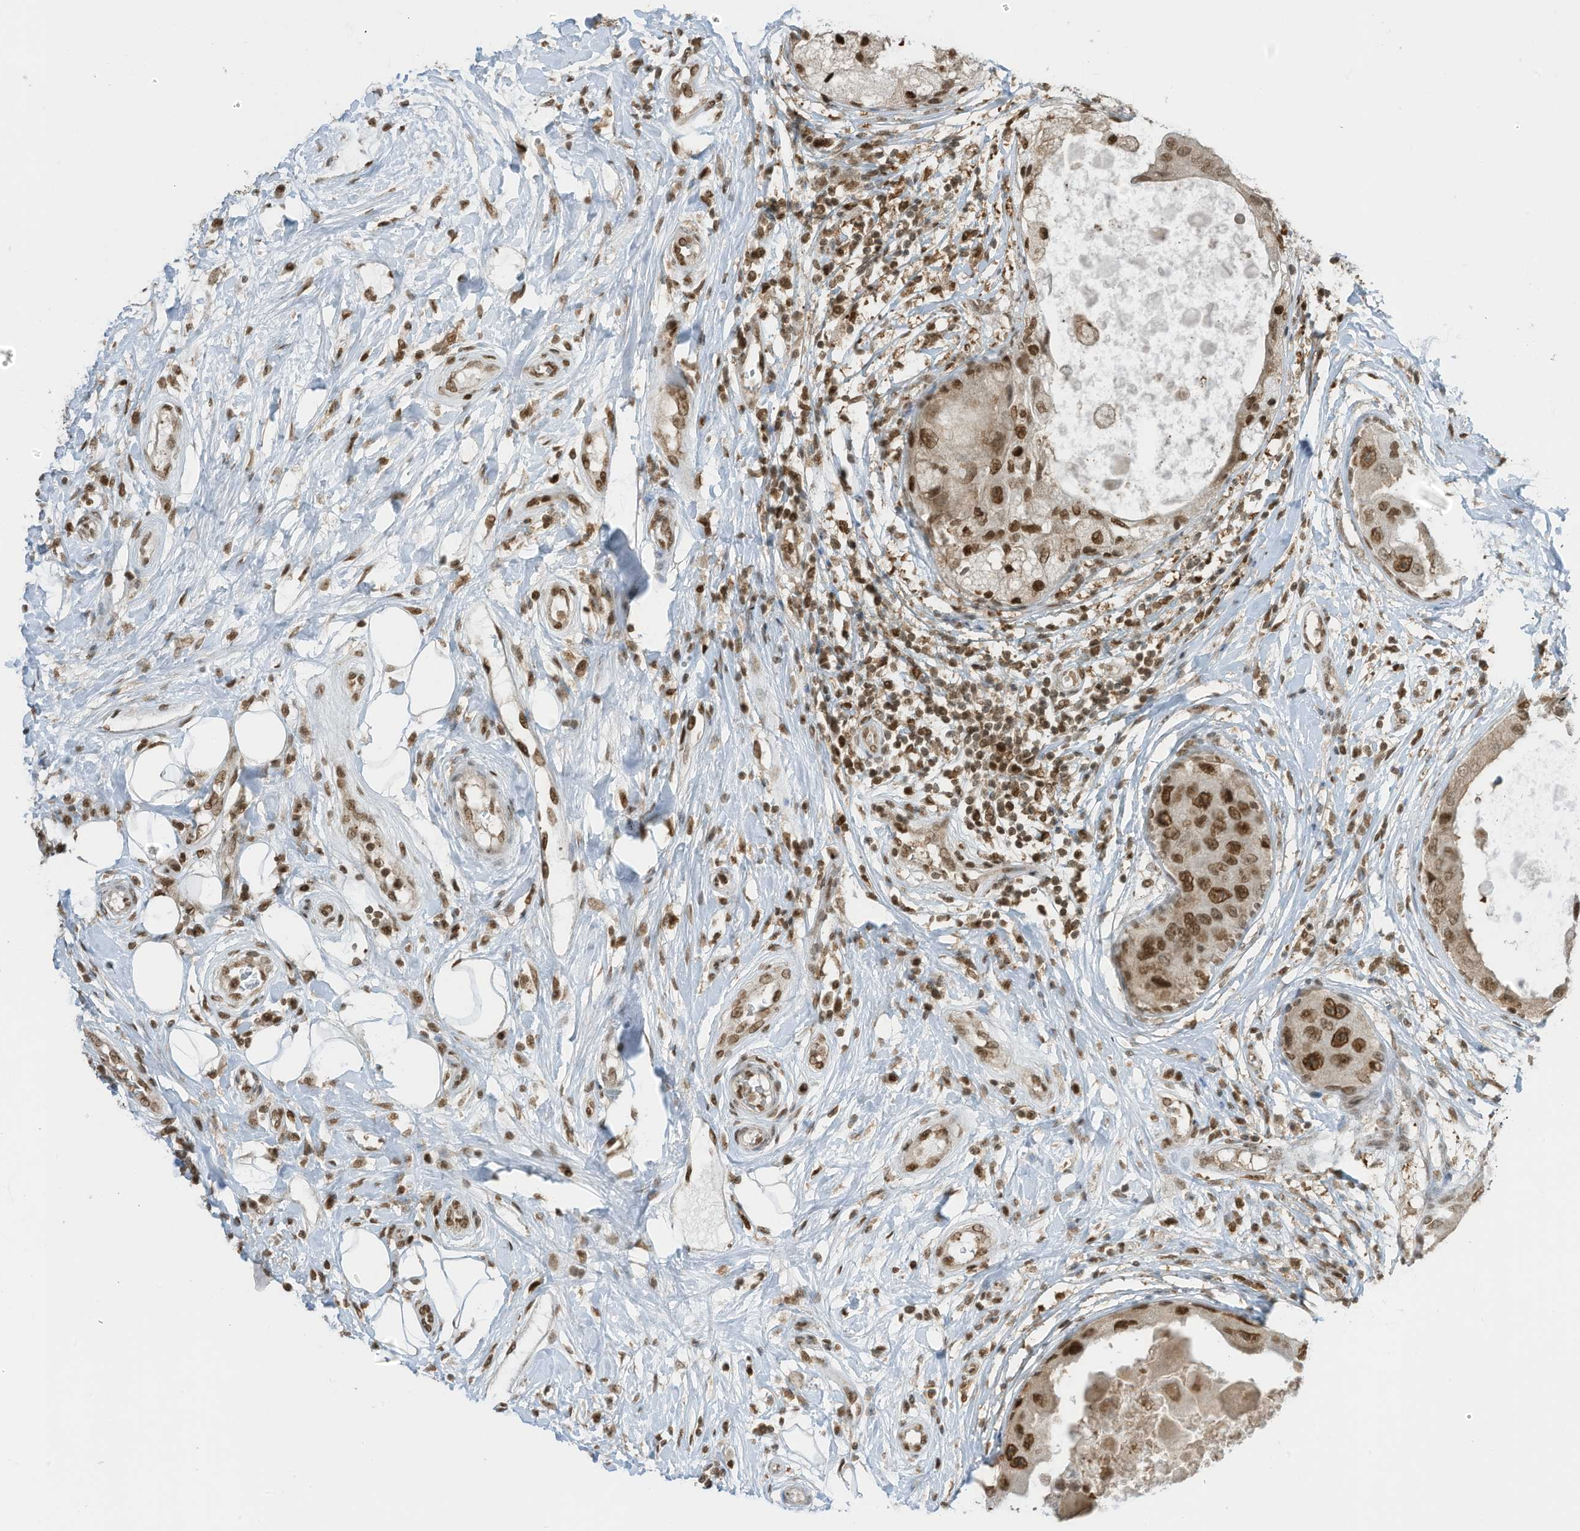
{"staining": {"intensity": "moderate", "quantity": ">75%", "location": "nuclear"}, "tissue": "breast cancer", "cell_type": "Tumor cells", "image_type": "cancer", "snomed": [{"axis": "morphology", "description": "Duct carcinoma"}, {"axis": "topography", "description": "Breast"}], "caption": "Protein expression analysis of human intraductal carcinoma (breast) reveals moderate nuclear positivity in approximately >75% of tumor cells. Using DAB (brown) and hematoxylin (blue) stains, captured at high magnification using brightfield microscopy.", "gene": "KPNB1", "patient": {"sex": "female", "age": 27}}